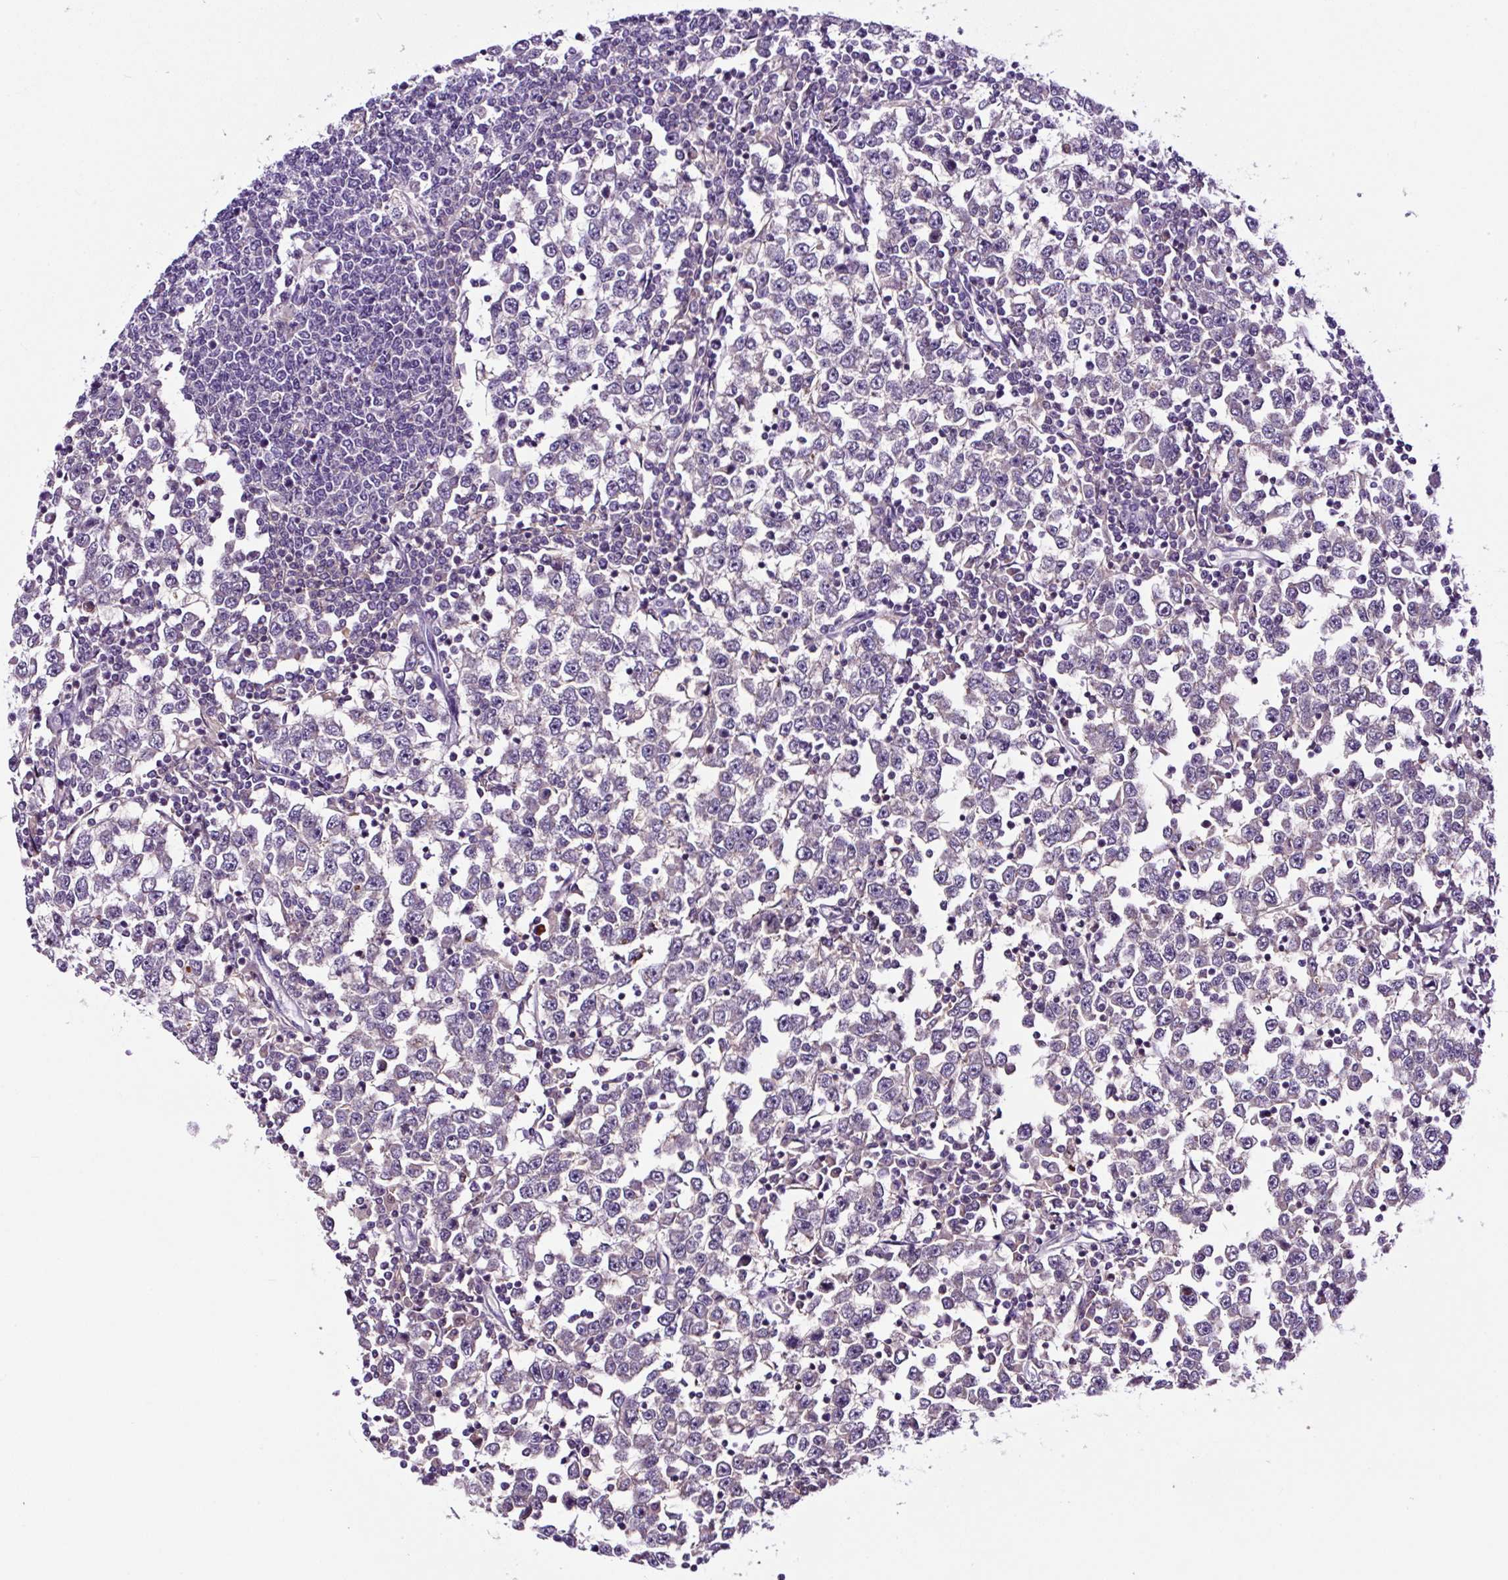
{"staining": {"intensity": "negative", "quantity": "none", "location": "none"}, "tissue": "testis cancer", "cell_type": "Tumor cells", "image_type": "cancer", "snomed": [{"axis": "morphology", "description": "Seminoma, NOS"}, {"axis": "topography", "description": "Testis"}], "caption": "This photomicrograph is of testis cancer stained with IHC to label a protein in brown with the nuclei are counter-stained blue. There is no expression in tumor cells.", "gene": "TAFA3", "patient": {"sex": "male", "age": 65}}